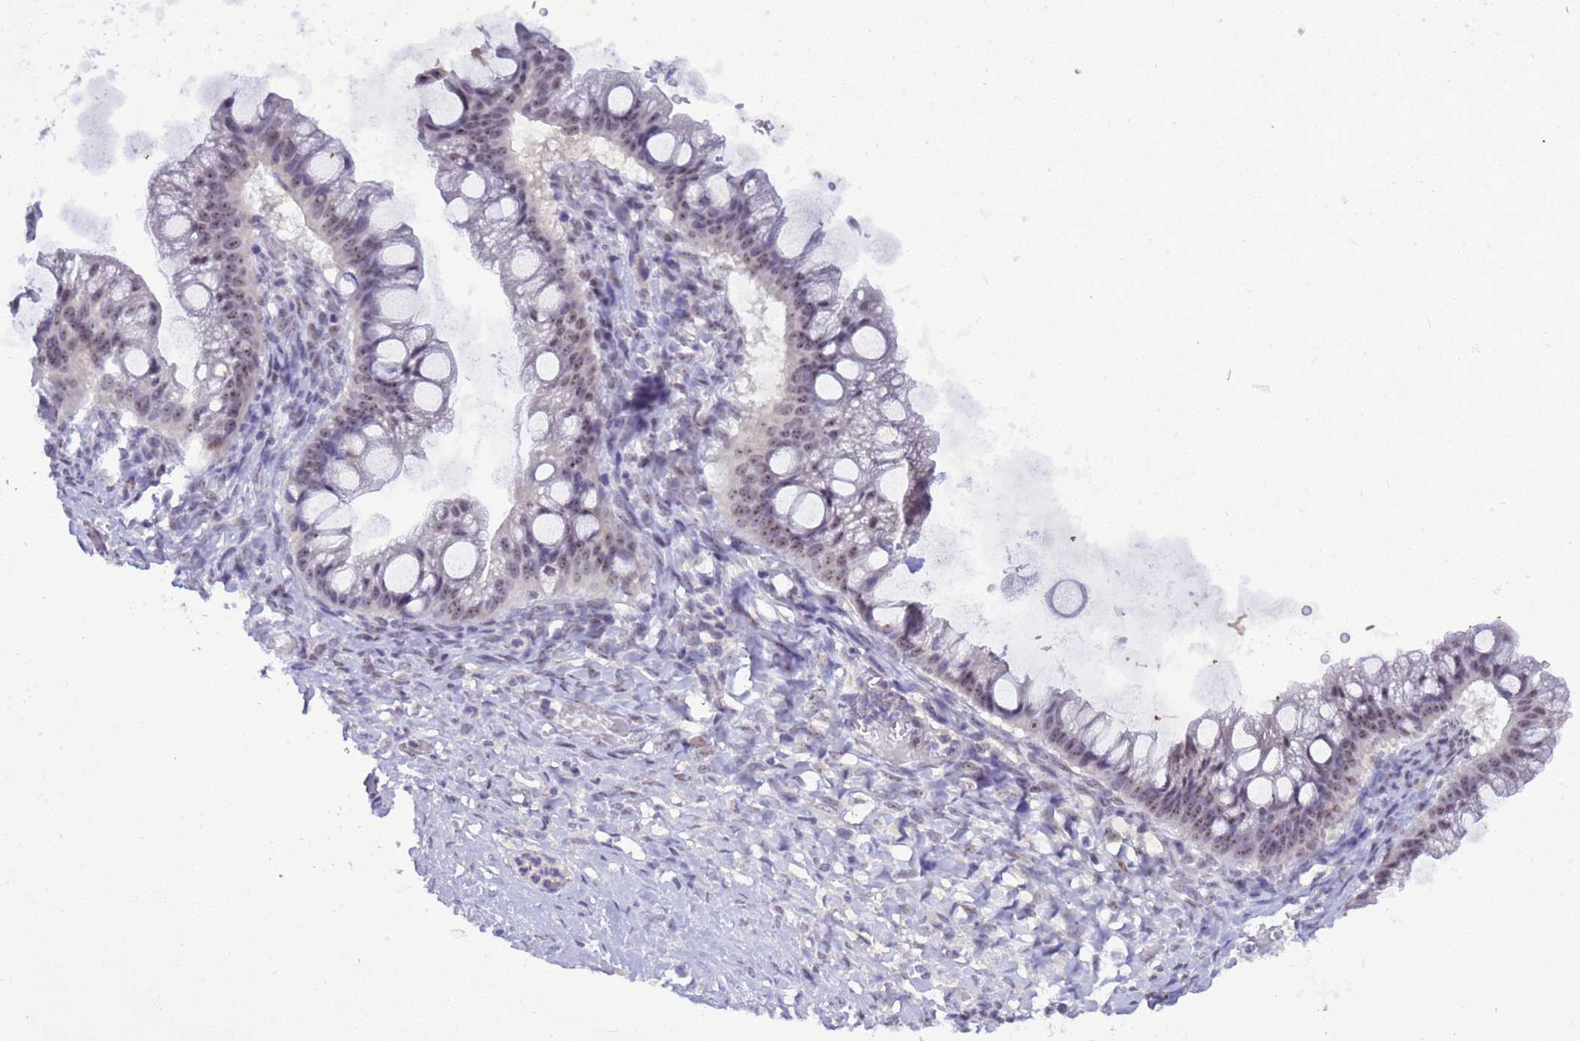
{"staining": {"intensity": "weak", "quantity": "25%-75%", "location": "nuclear"}, "tissue": "ovarian cancer", "cell_type": "Tumor cells", "image_type": "cancer", "snomed": [{"axis": "morphology", "description": "Cystadenocarcinoma, mucinous, NOS"}, {"axis": "topography", "description": "Ovary"}], "caption": "Human ovarian cancer stained with a brown dye reveals weak nuclear positive staining in approximately 25%-75% of tumor cells.", "gene": "DMRTC2", "patient": {"sex": "female", "age": 73}}